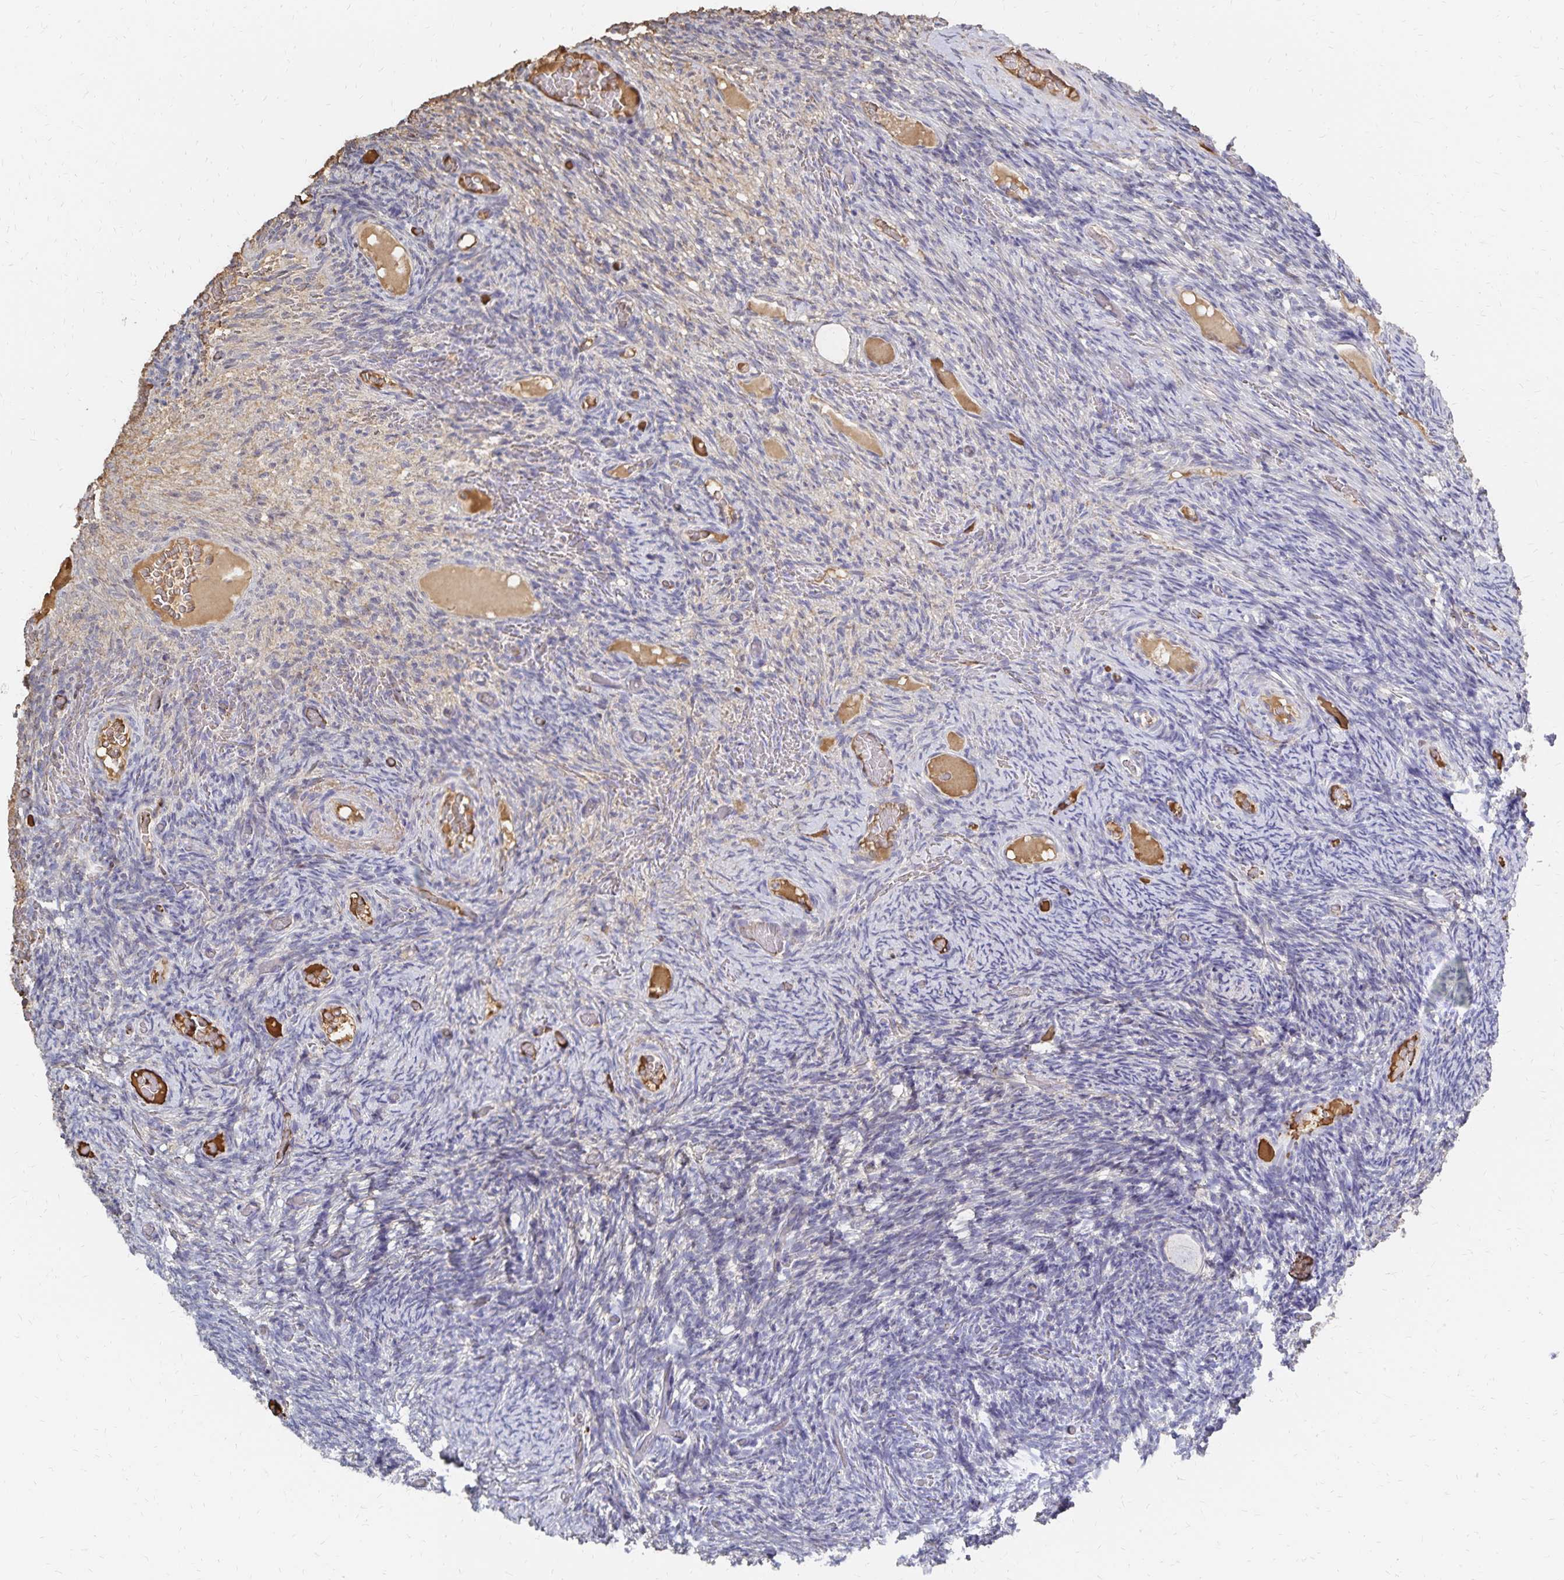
{"staining": {"intensity": "negative", "quantity": "none", "location": "none"}, "tissue": "ovary", "cell_type": "Follicle cells", "image_type": "normal", "snomed": [{"axis": "morphology", "description": "Normal tissue, NOS"}, {"axis": "topography", "description": "Ovary"}], "caption": "This is an immunohistochemistry (IHC) photomicrograph of unremarkable ovary. There is no positivity in follicle cells.", "gene": "KISS1", "patient": {"sex": "female", "age": 34}}